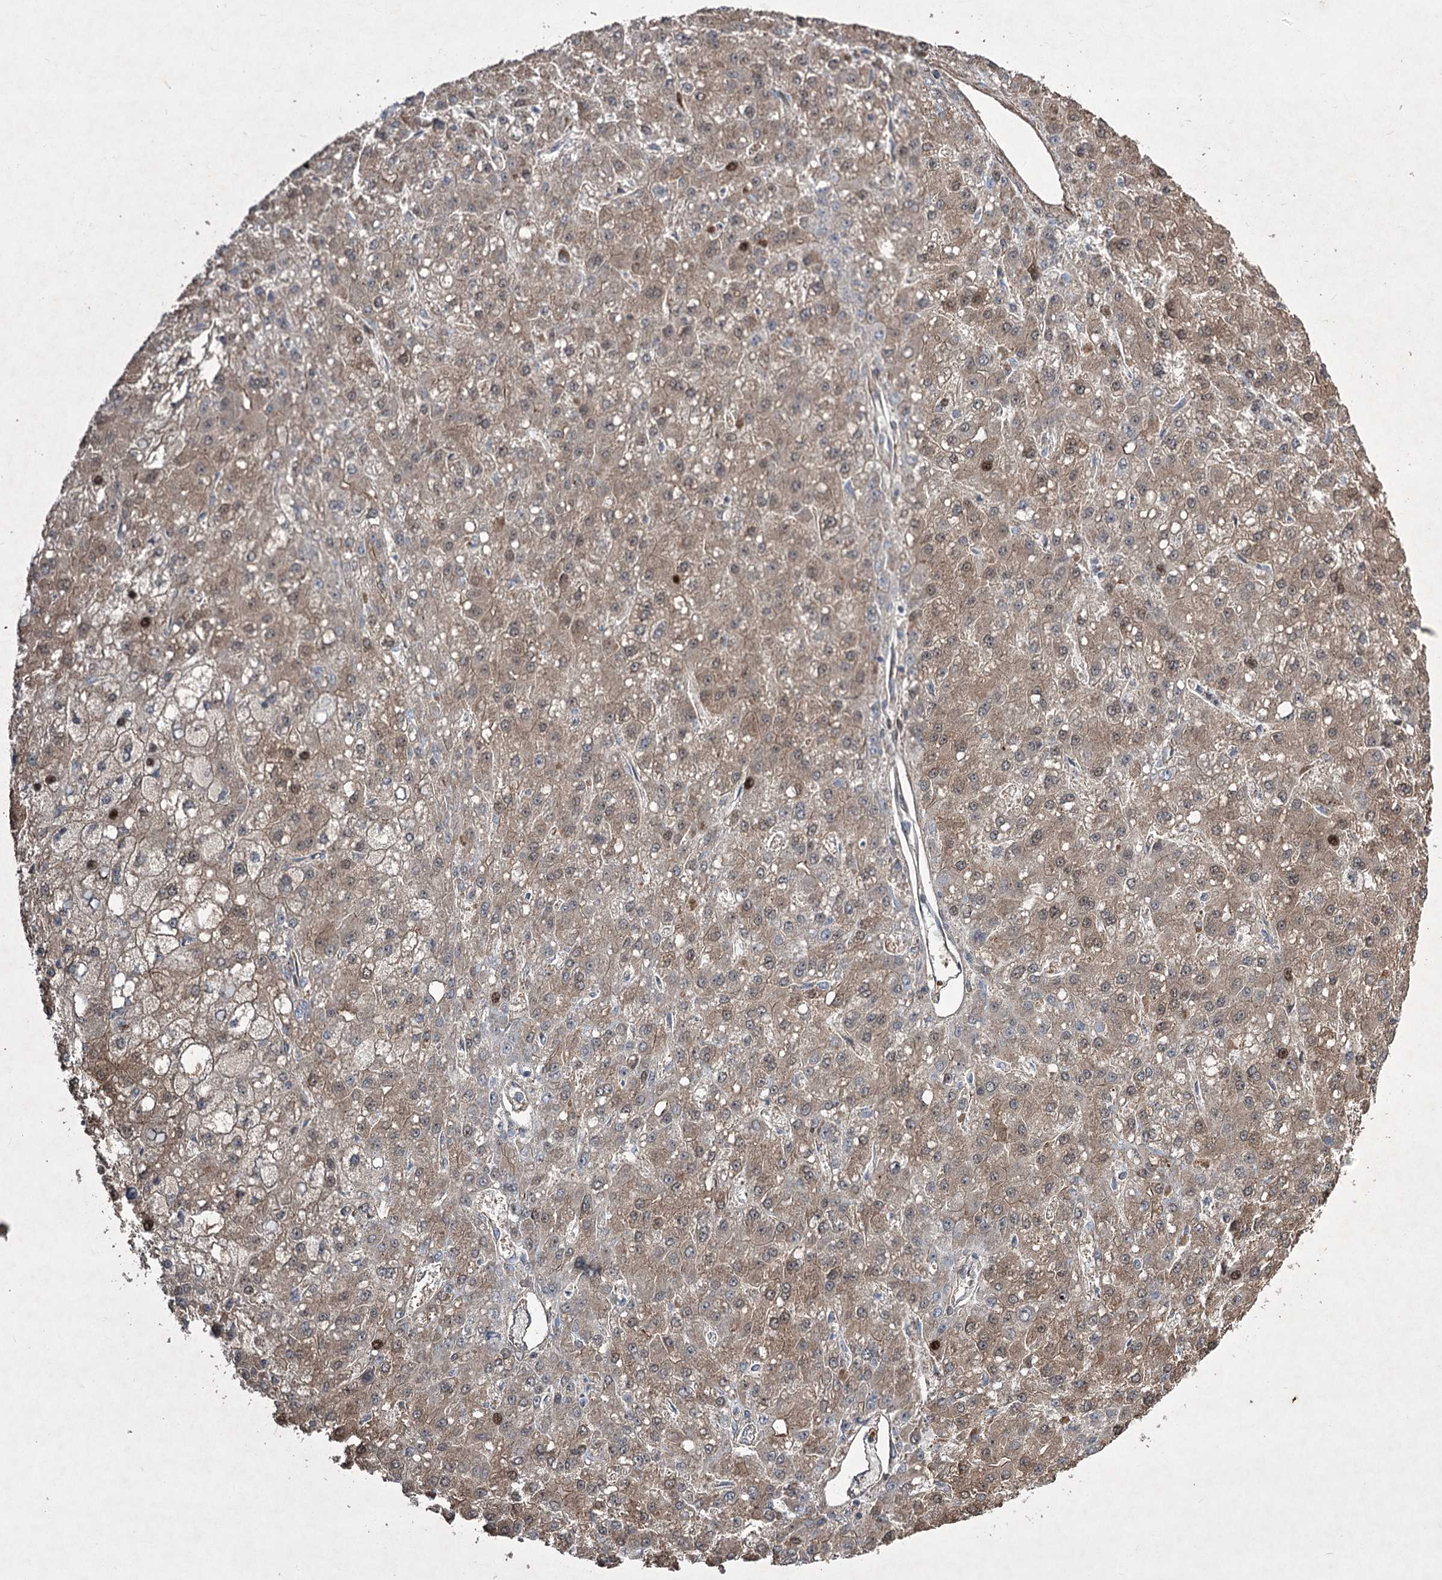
{"staining": {"intensity": "moderate", "quantity": ">75%", "location": "cytoplasmic/membranous"}, "tissue": "liver cancer", "cell_type": "Tumor cells", "image_type": "cancer", "snomed": [{"axis": "morphology", "description": "Carcinoma, Hepatocellular, NOS"}, {"axis": "topography", "description": "Liver"}], "caption": "Immunohistochemical staining of liver cancer exhibits medium levels of moderate cytoplasmic/membranous expression in about >75% of tumor cells.", "gene": "SERINC5", "patient": {"sex": "male", "age": 67}}